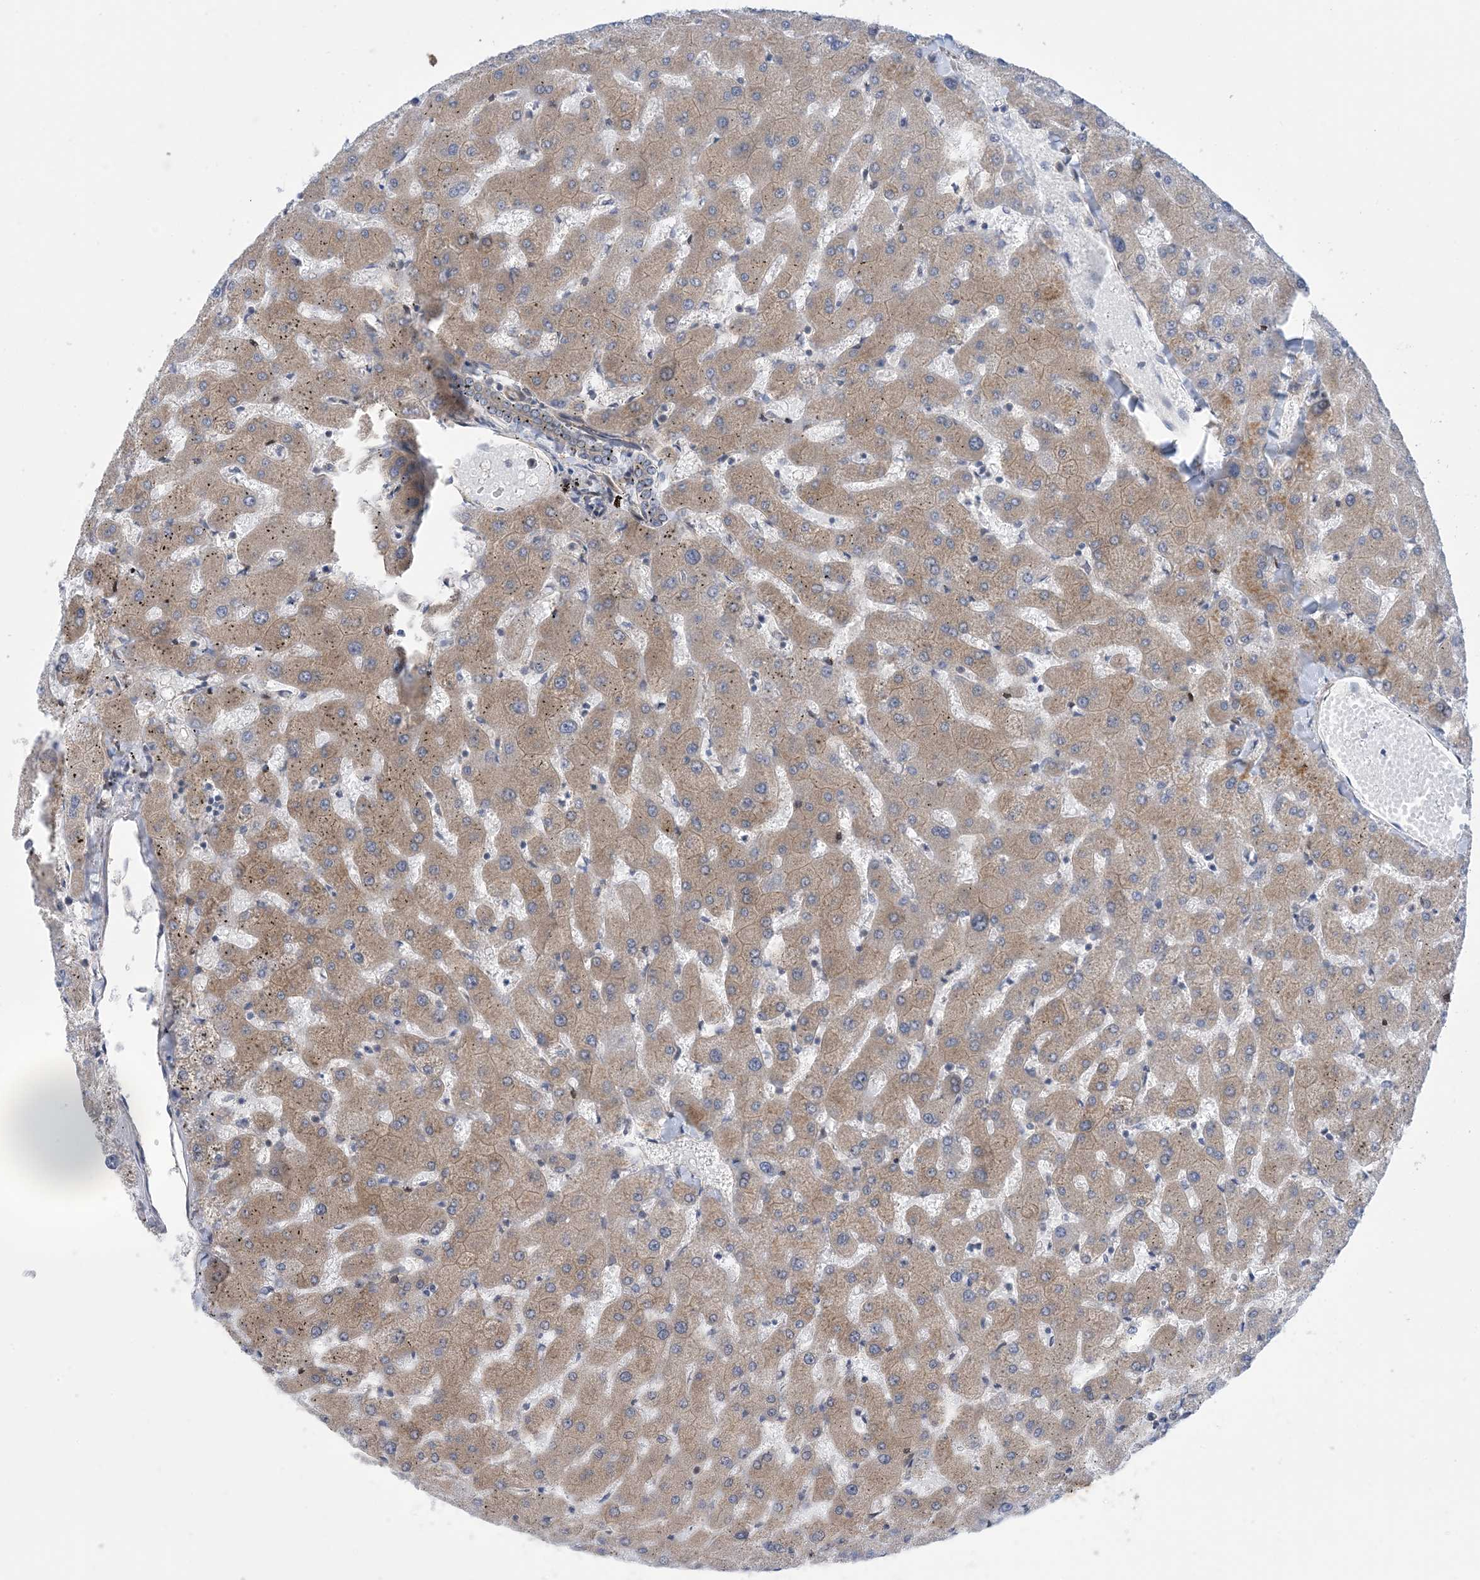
{"staining": {"intensity": "moderate", "quantity": ">75%", "location": "cytoplasmic/membranous"}, "tissue": "liver", "cell_type": "Cholangiocytes", "image_type": "normal", "snomed": [{"axis": "morphology", "description": "Normal tissue, NOS"}, {"axis": "topography", "description": "Liver"}], "caption": "High-power microscopy captured an immunohistochemistry micrograph of unremarkable liver, revealing moderate cytoplasmic/membranous expression in approximately >75% of cholangiocytes. (Brightfield microscopy of DAB IHC at high magnification).", "gene": "EHBP1", "patient": {"sex": "female", "age": 63}}